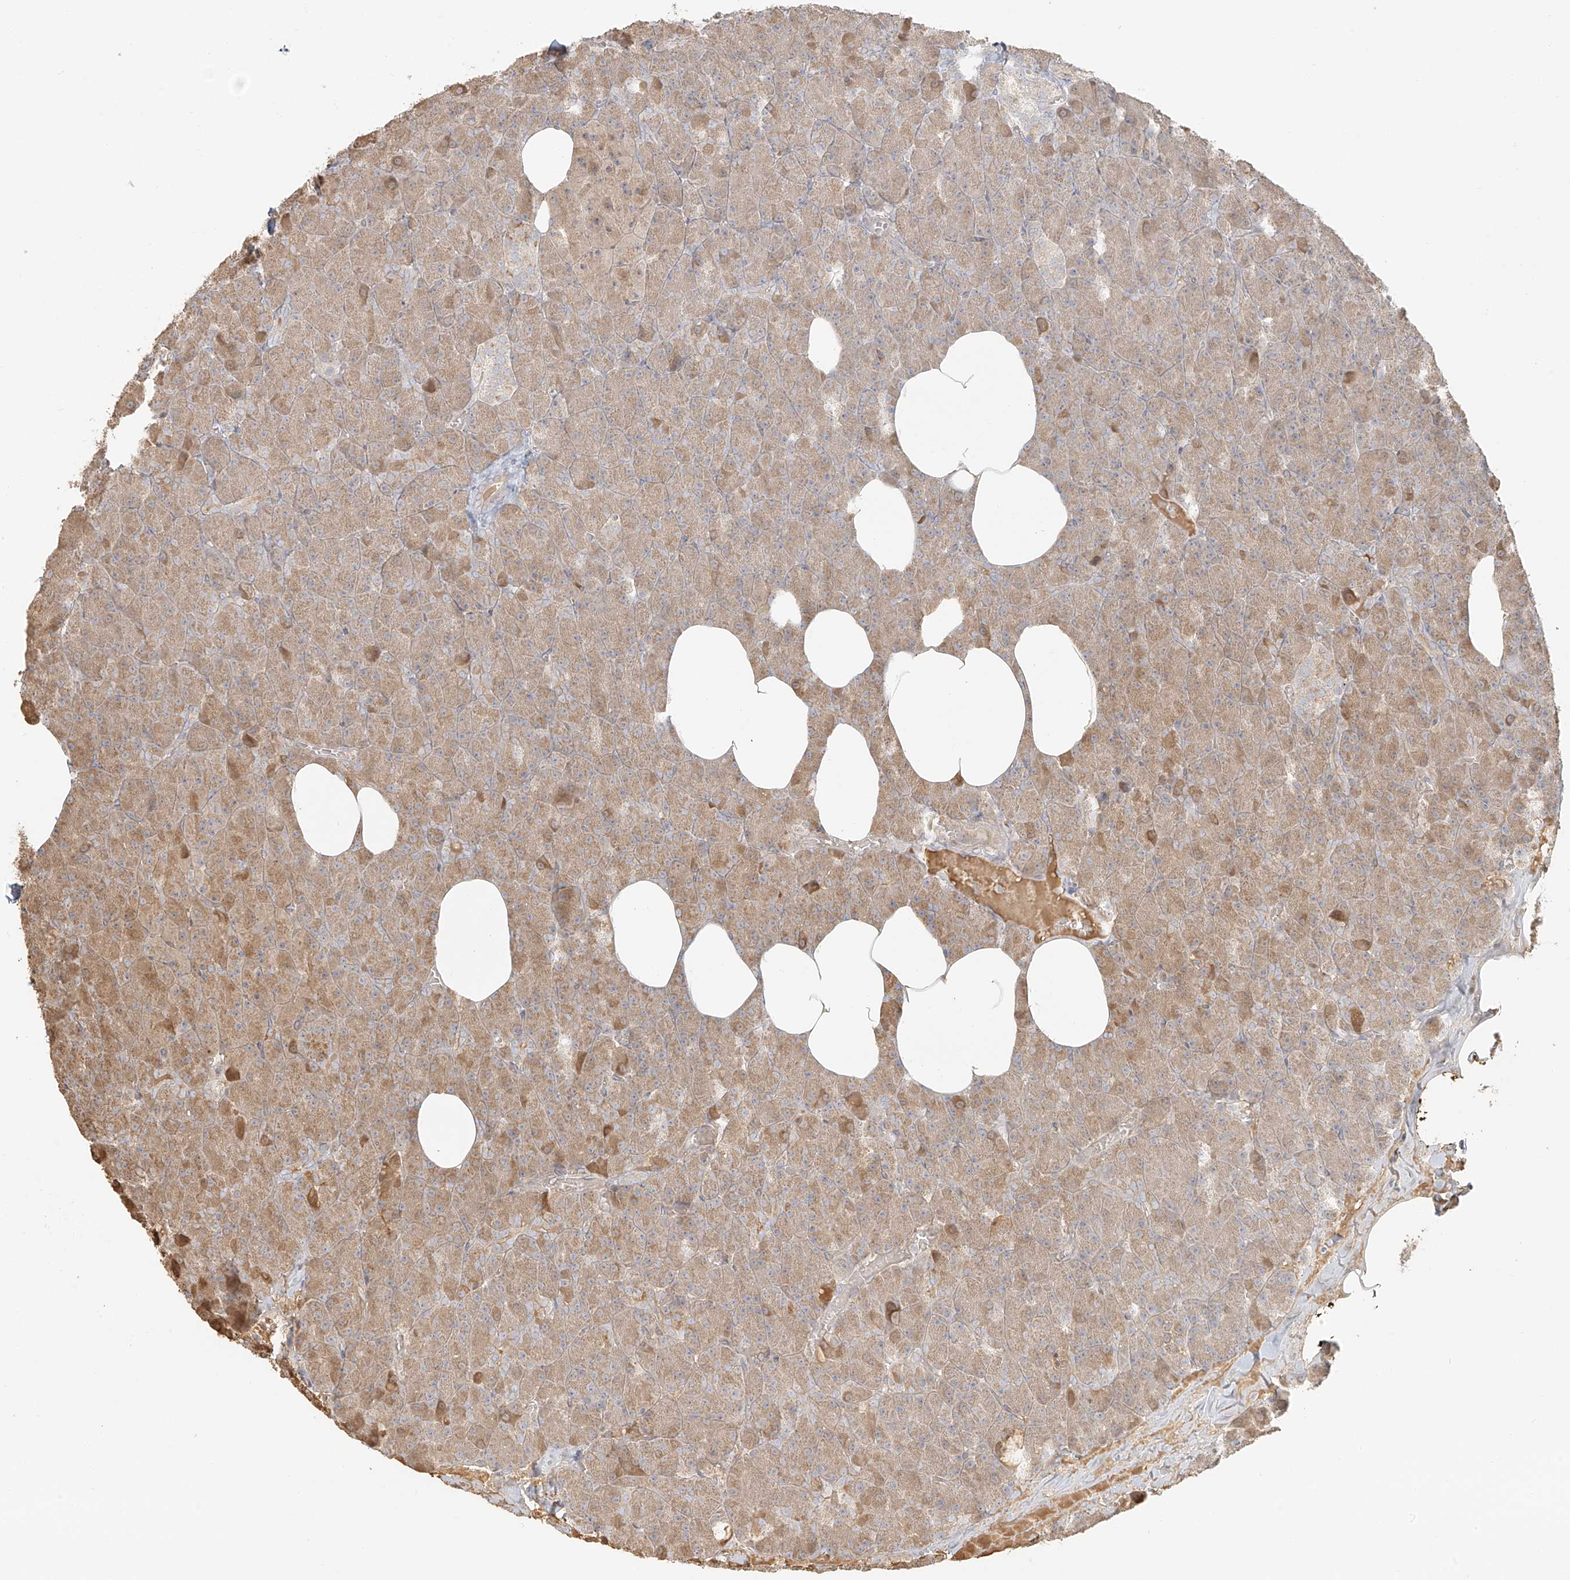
{"staining": {"intensity": "moderate", "quantity": ">75%", "location": "cytoplasmic/membranous"}, "tissue": "pancreas", "cell_type": "Exocrine glandular cells", "image_type": "normal", "snomed": [{"axis": "morphology", "description": "Normal tissue, NOS"}, {"axis": "morphology", "description": "Carcinoid, malignant, NOS"}, {"axis": "topography", "description": "Pancreas"}], "caption": "IHC (DAB) staining of benign pancreas reveals moderate cytoplasmic/membranous protein staining in about >75% of exocrine glandular cells. (DAB (3,3'-diaminobenzidine) IHC, brown staining for protein, blue staining for nuclei).", "gene": "UPK1B", "patient": {"sex": "female", "age": 35}}